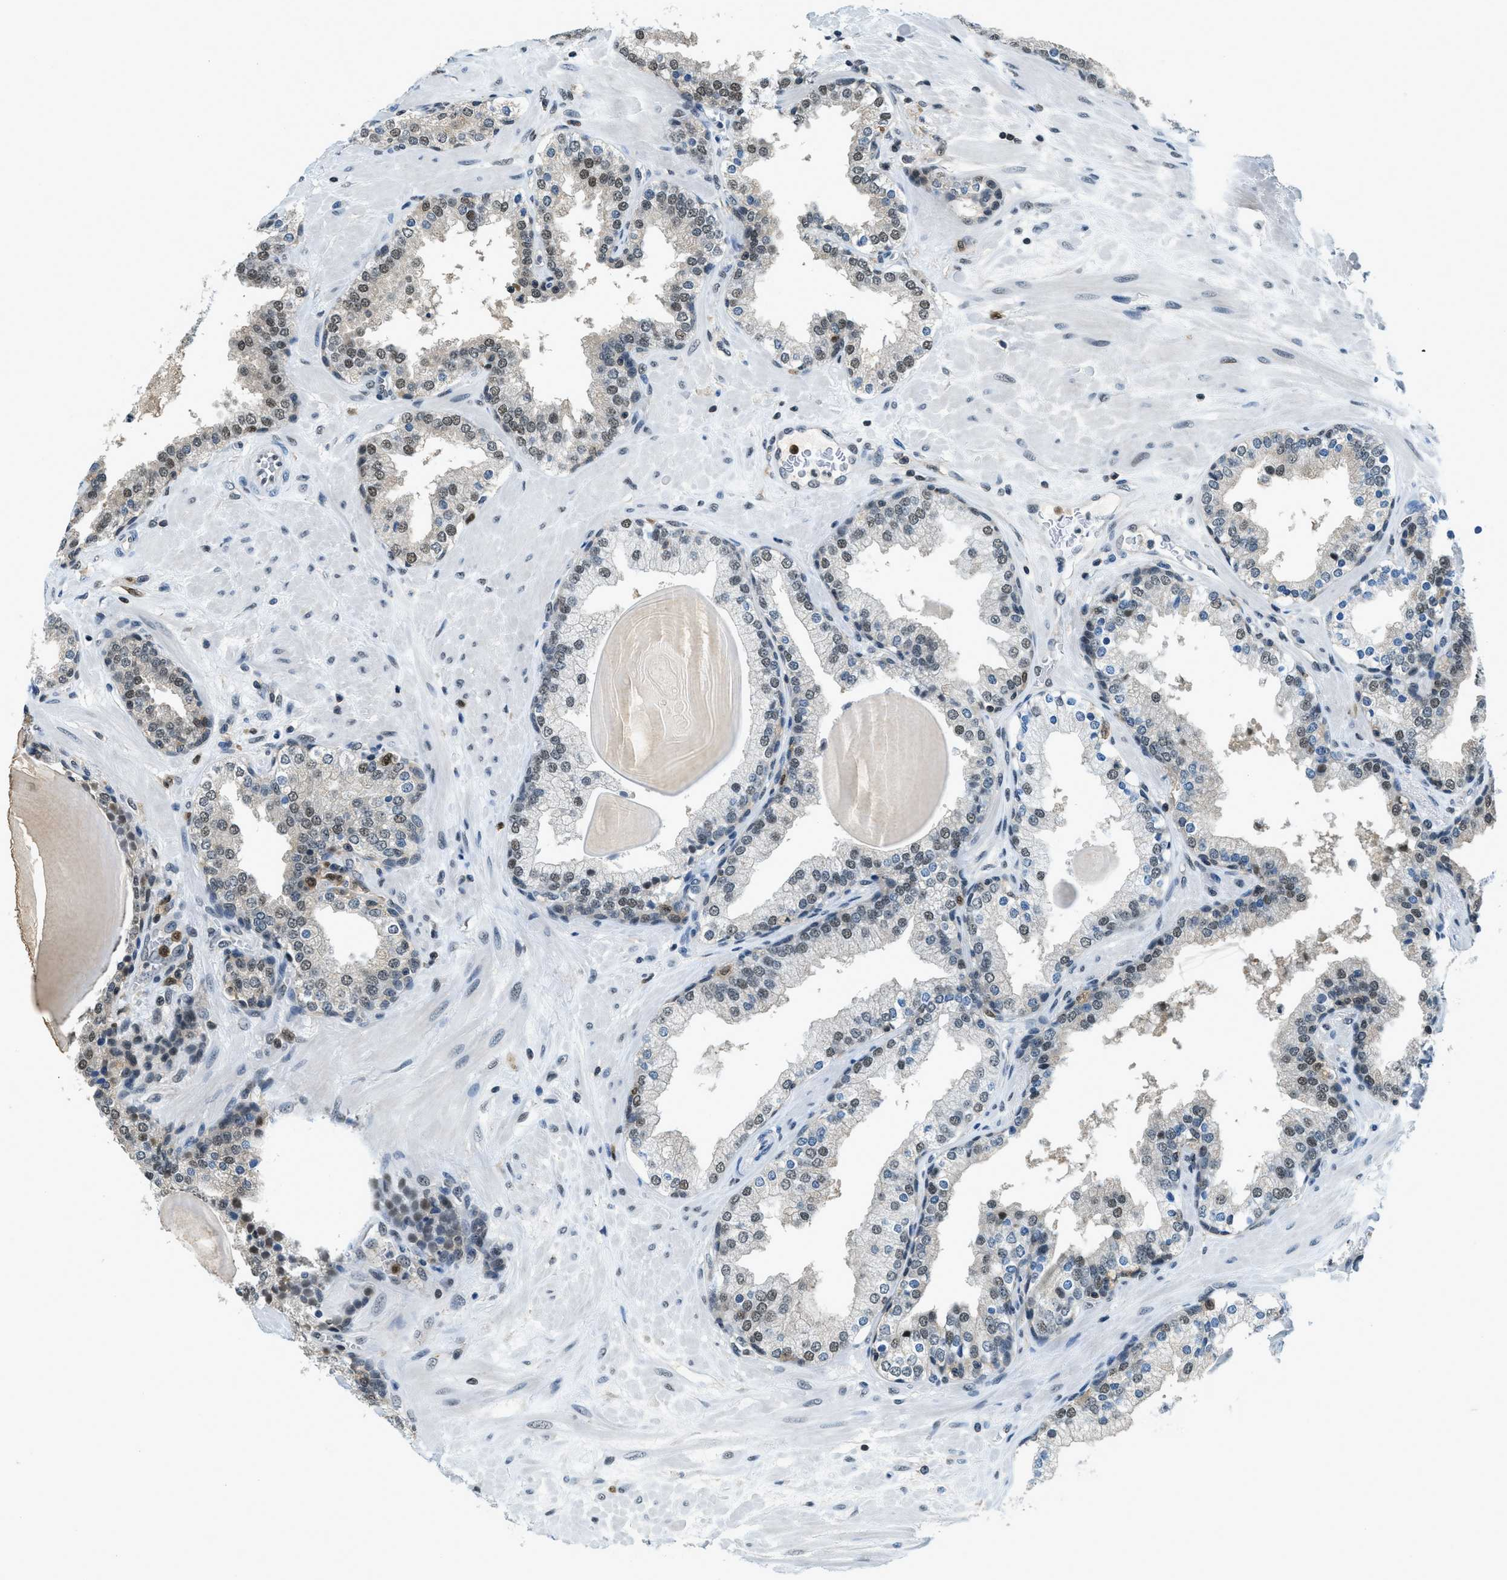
{"staining": {"intensity": "moderate", "quantity": "25%-75%", "location": "nuclear"}, "tissue": "prostate", "cell_type": "Glandular cells", "image_type": "normal", "snomed": [{"axis": "morphology", "description": "Normal tissue, NOS"}, {"axis": "topography", "description": "Prostate"}], "caption": "An immunohistochemistry image of normal tissue is shown. Protein staining in brown highlights moderate nuclear positivity in prostate within glandular cells.", "gene": "OGFR", "patient": {"sex": "male", "age": 51}}